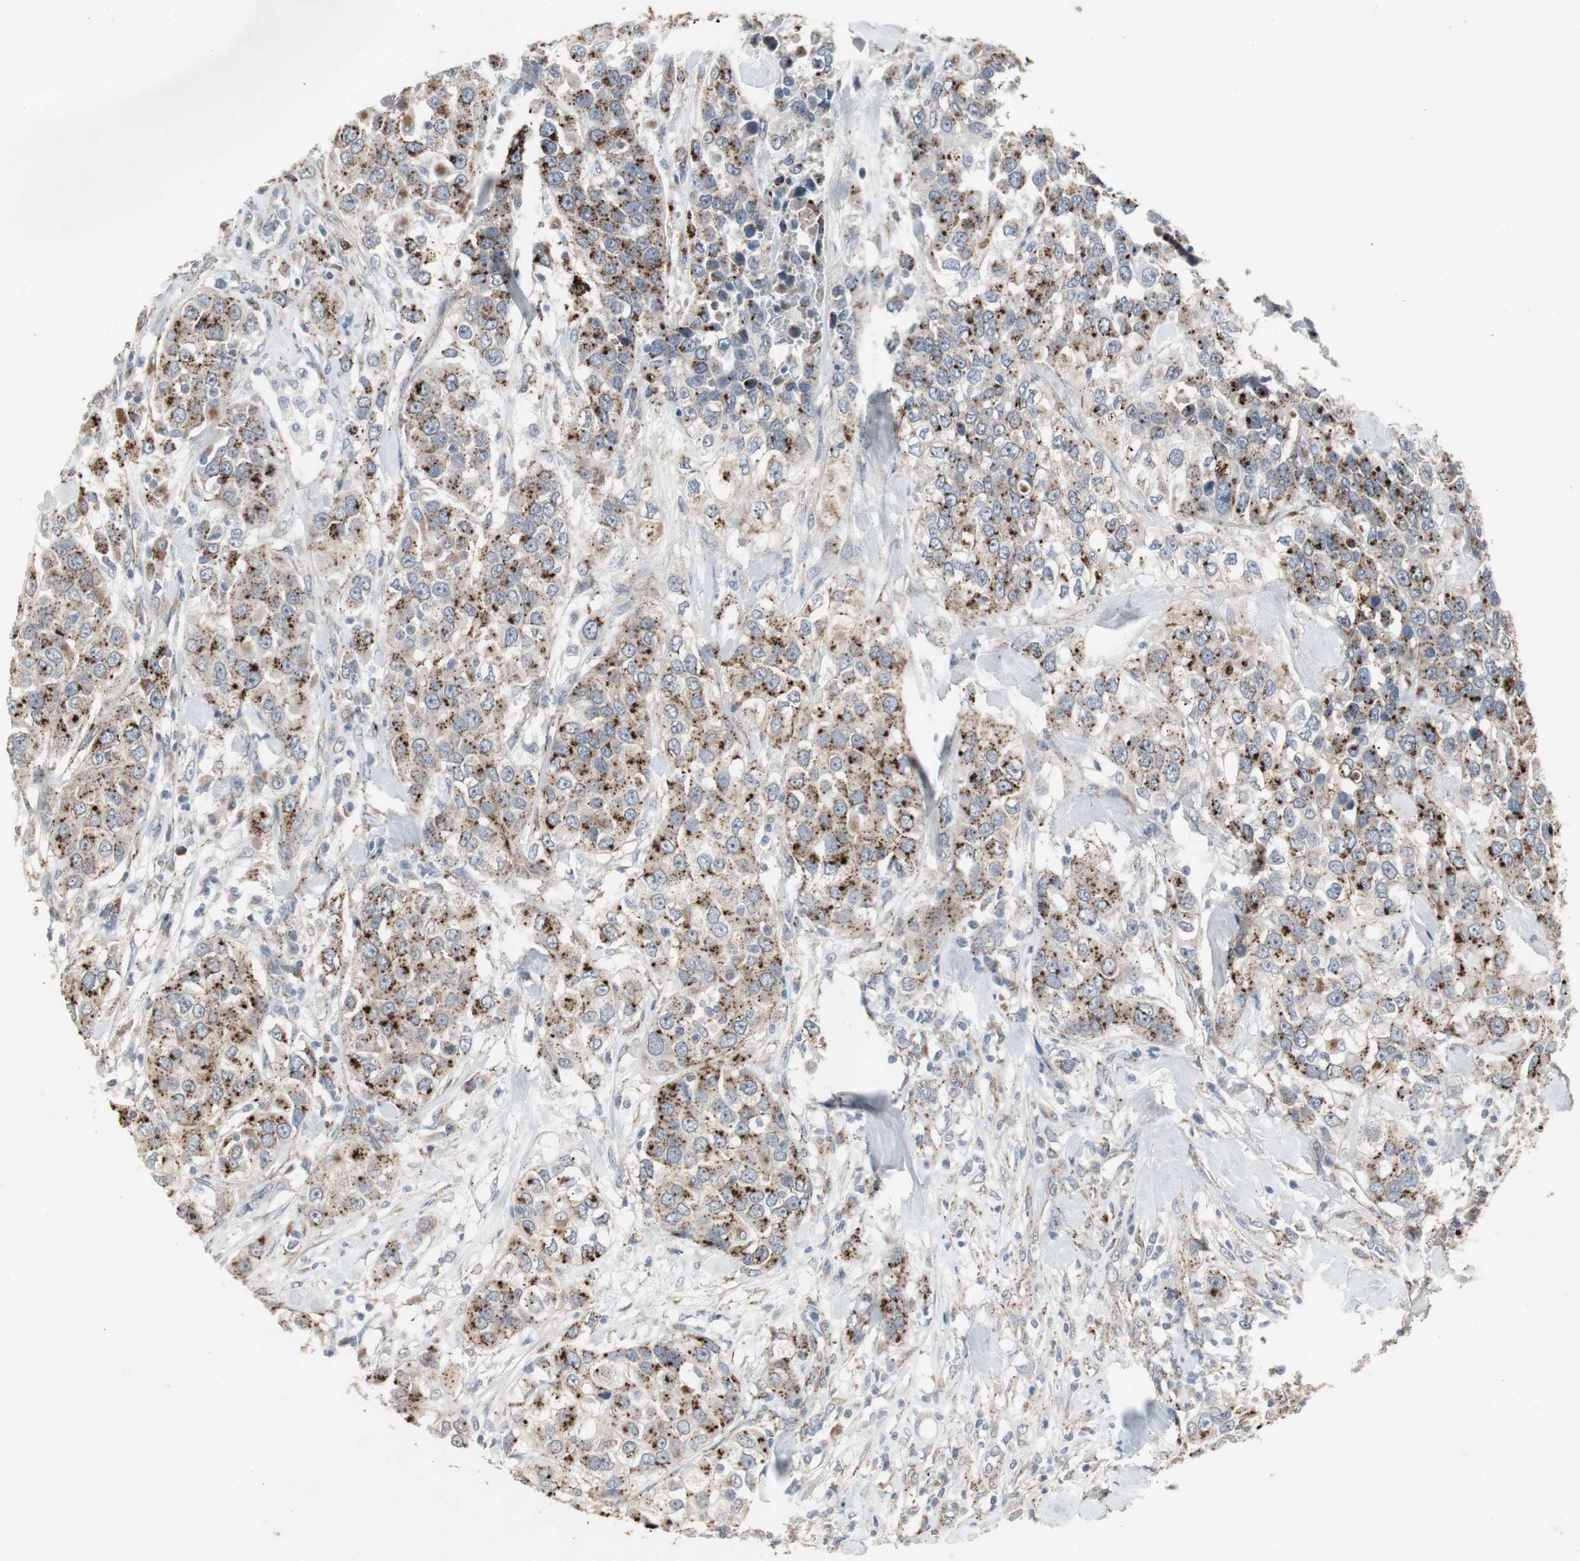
{"staining": {"intensity": "strong", "quantity": ">75%", "location": "cytoplasmic/membranous"}, "tissue": "urothelial cancer", "cell_type": "Tumor cells", "image_type": "cancer", "snomed": [{"axis": "morphology", "description": "Urothelial carcinoma, High grade"}, {"axis": "topography", "description": "Urinary bladder"}], "caption": "Immunohistochemistry histopathology image of neoplastic tissue: human urothelial carcinoma (high-grade) stained using immunohistochemistry exhibits high levels of strong protein expression localized specifically in the cytoplasmic/membranous of tumor cells, appearing as a cytoplasmic/membranous brown color.", "gene": "GBA1", "patient": {"sex": "female", "age": 80}}